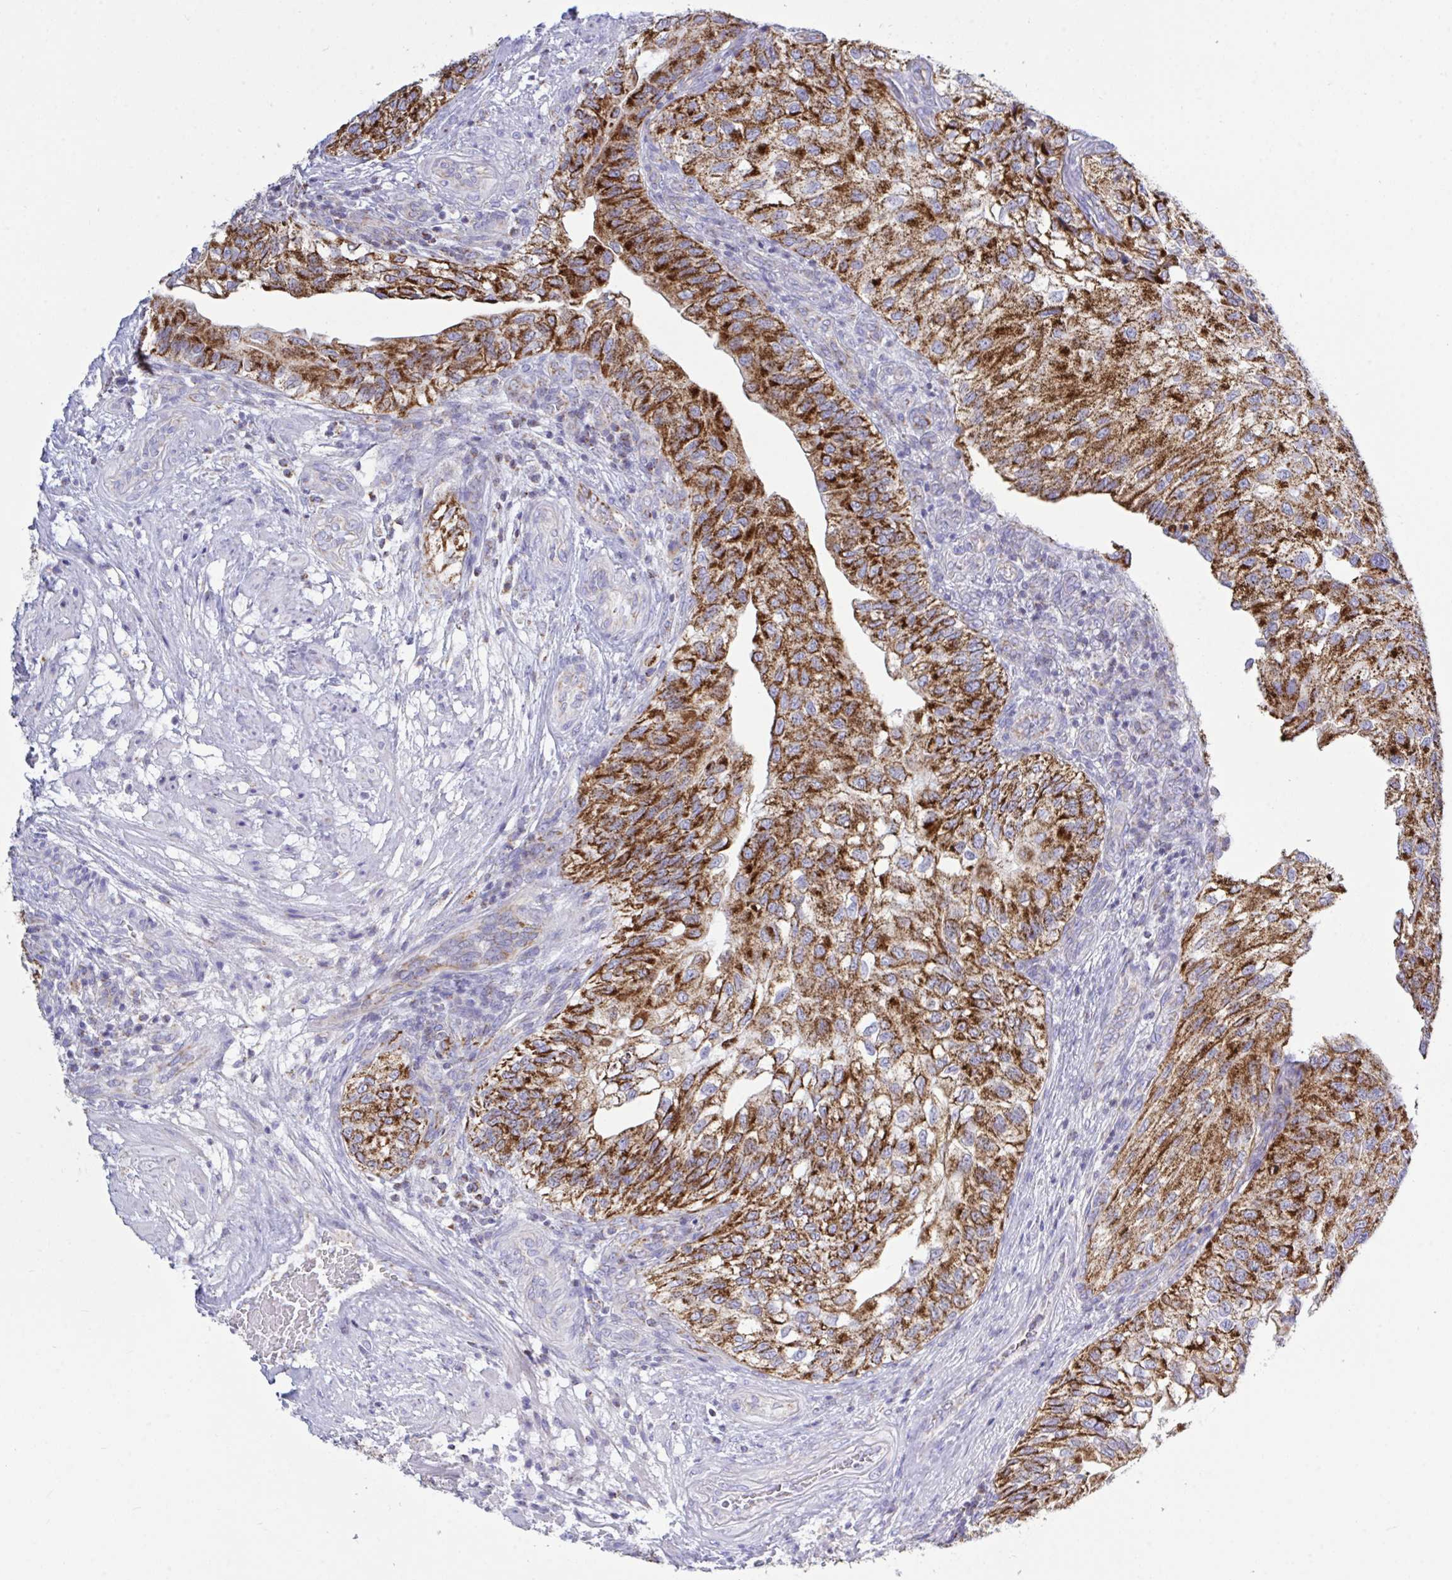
{"staining": {"intensity": "strong", "quantity": ">75%", "location": "cytoplasmic/membranous"}, "tissue": "urothelial cancer", "cell_type": "Tumor cells", "image_type": "cancer", "snomed": [{"axis": "morphology", "description": "Urothelial carcinoma, NOS"}, {"axis": "topography", "description": "Urinary bladder"}], "caption": "Immunohistochemical staining of human transitional cell carcinoma reveals high levels of strong cytoplasmic/membranous staining in approximately >75% of tumor cells.", "gene": "HSPE1", "patient": {"sex": "male", "age": 87}}